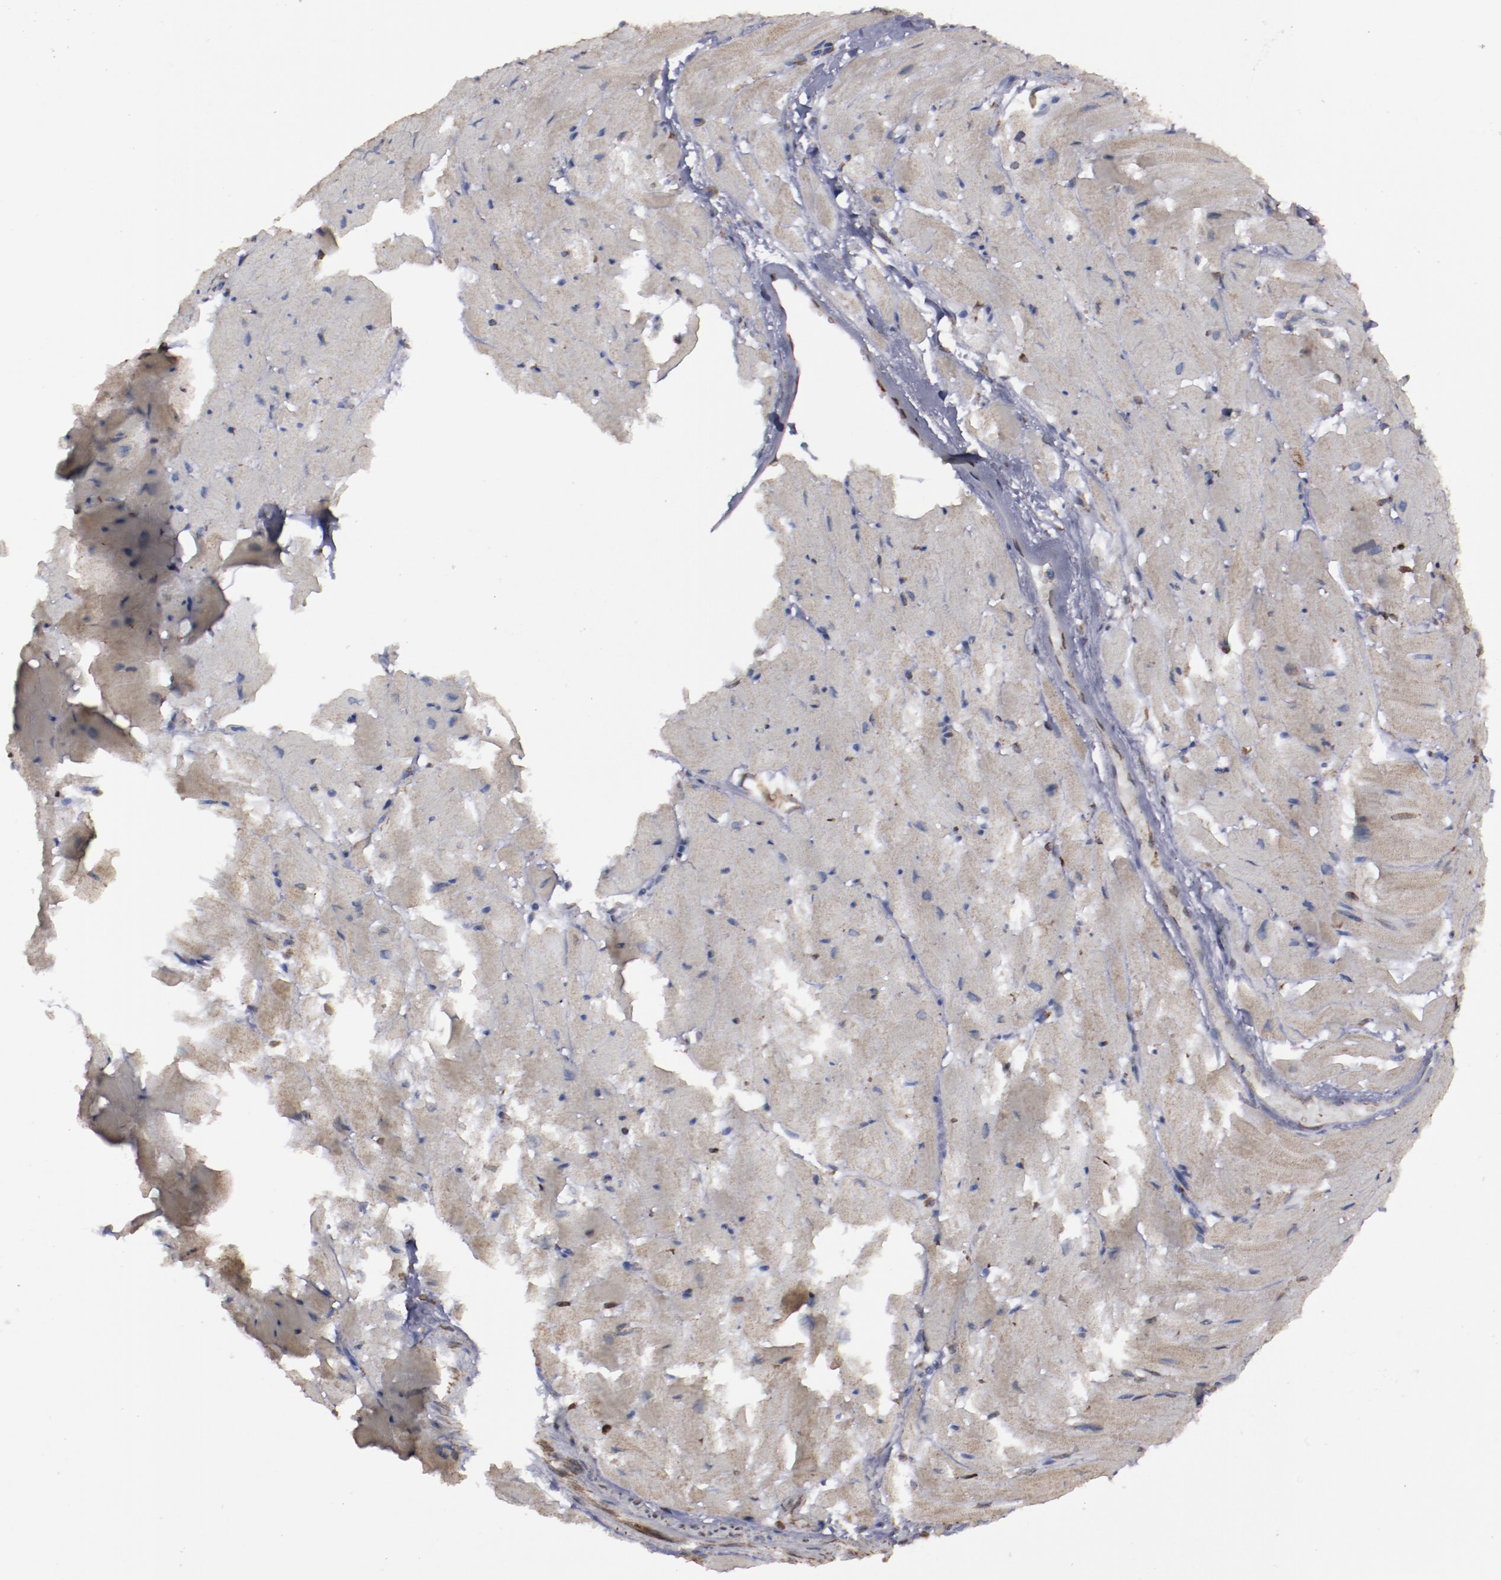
{"staining": {"intensity": "weak", "quantity": "<25%", "location": "cytoplasmic/membranous"}, "tissue": "heart muscle", "cell_type": "Cardiomyocytes", "image_type": "normal", "snomed": [{"axis": "morphology", "description": "Normal tissue, NOS"}, {"axis": "topography", "description": "Heart"}], "caption": "The image shows no staining of cardiomyocytes in benign heart muscle.", "gene": "ERLIN2", "patient": {"sex": "female", "age": 19}}